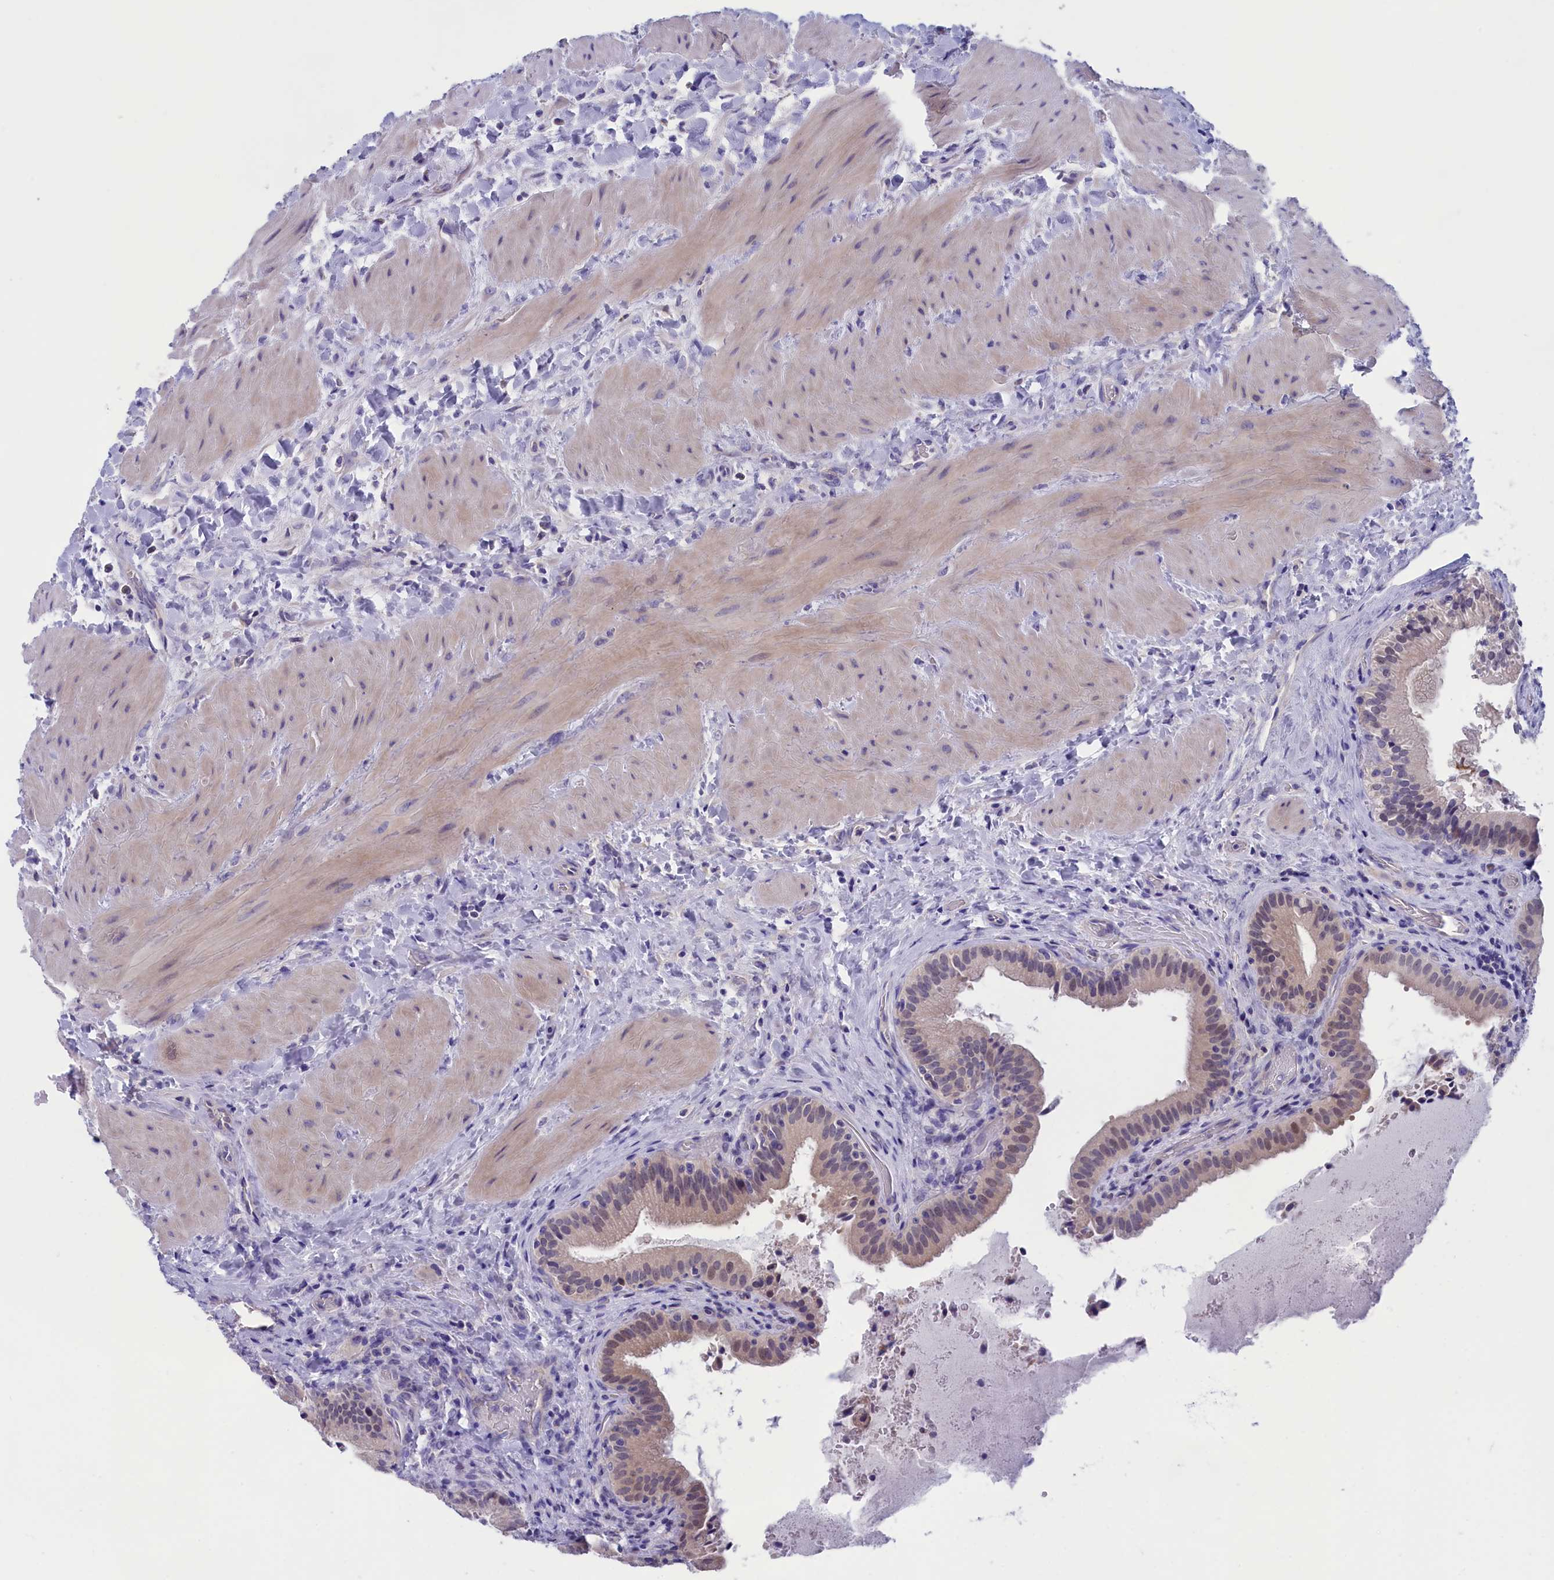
{"staining": {"intensity": "moderate", "quantity": ">75%", "location": "cytoplasmic/membranous"}, "tissue": "gallbladder", "cell_type": "Glandular cells", "image_type": "normal", "snomed": [{"axis": "morphology", "description": "Normal tissue, NOS"}, {"axis": "topography", "description": "Gallbladder"}], "caption": "A micrograph of gallbladder stained for a protein reveals moderate cytoplasmic/membranous brown staining in glandular cells.", "gene": "VPS35L", "patient": {"sex": "male", "age": 24}}